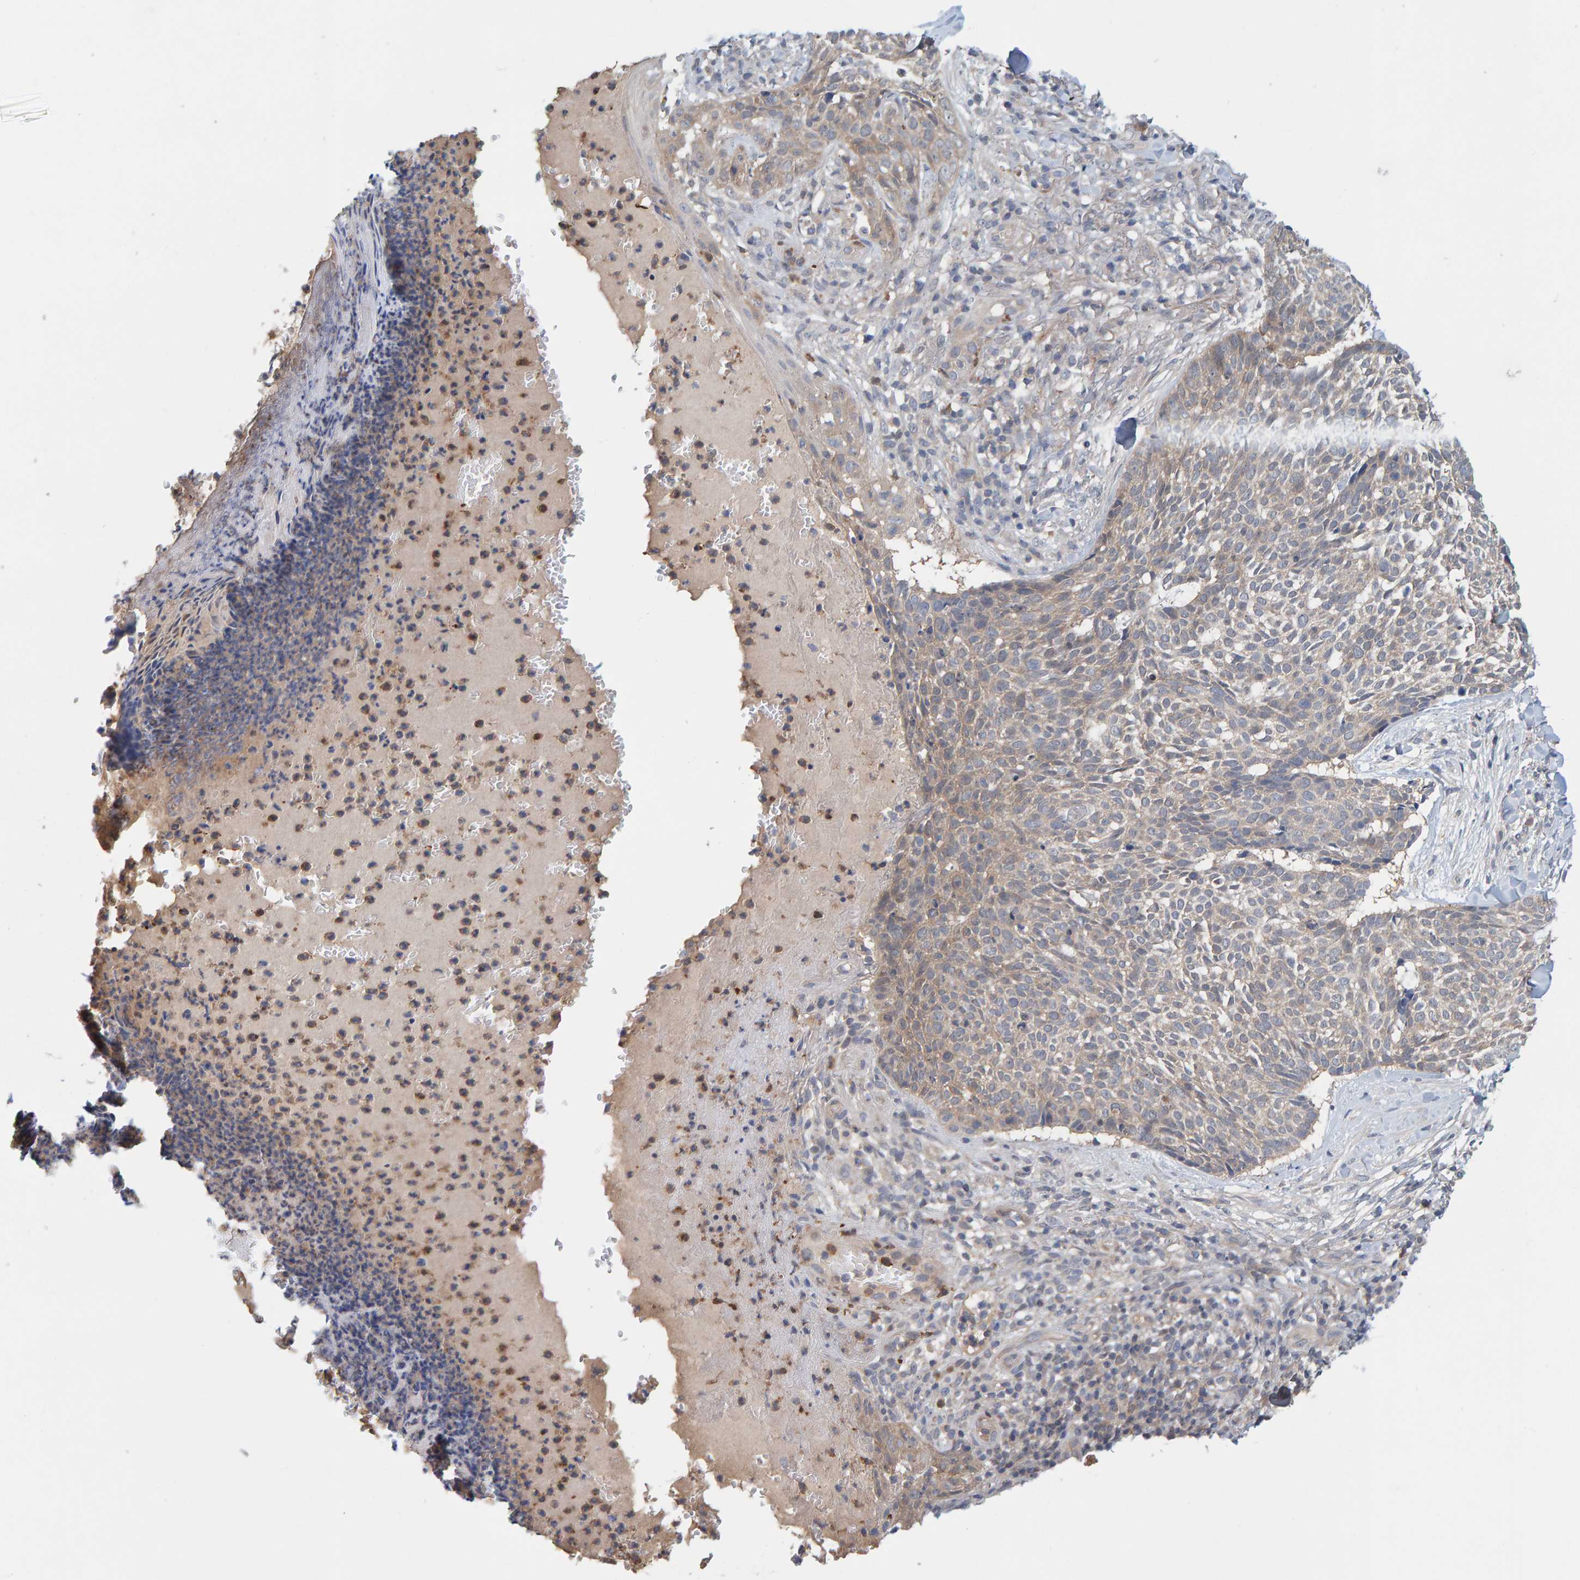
{"staining": {"intensity": "weak", "quantity": "<25%", "location": "cytoplasmic/membranous"}, "tissue": "skin cancer", "cell_type": "Tumor cells", "image_type": "cancer", "snomed": [{"axis": "morphology", "description": "Normal tissue, NOS"}, {"axis": "morphology", "description": "Basal cell carcinoma"}, {"axis": "topography", "description": "Skin"}], "caption": "This is a image of immunohistochemistry (IHC) staining of skin basal cell carcinoma, which shows no positivity in tumor cells.", "gene": "TATDN1", "patient": {"sex": "male", "age": 67}}